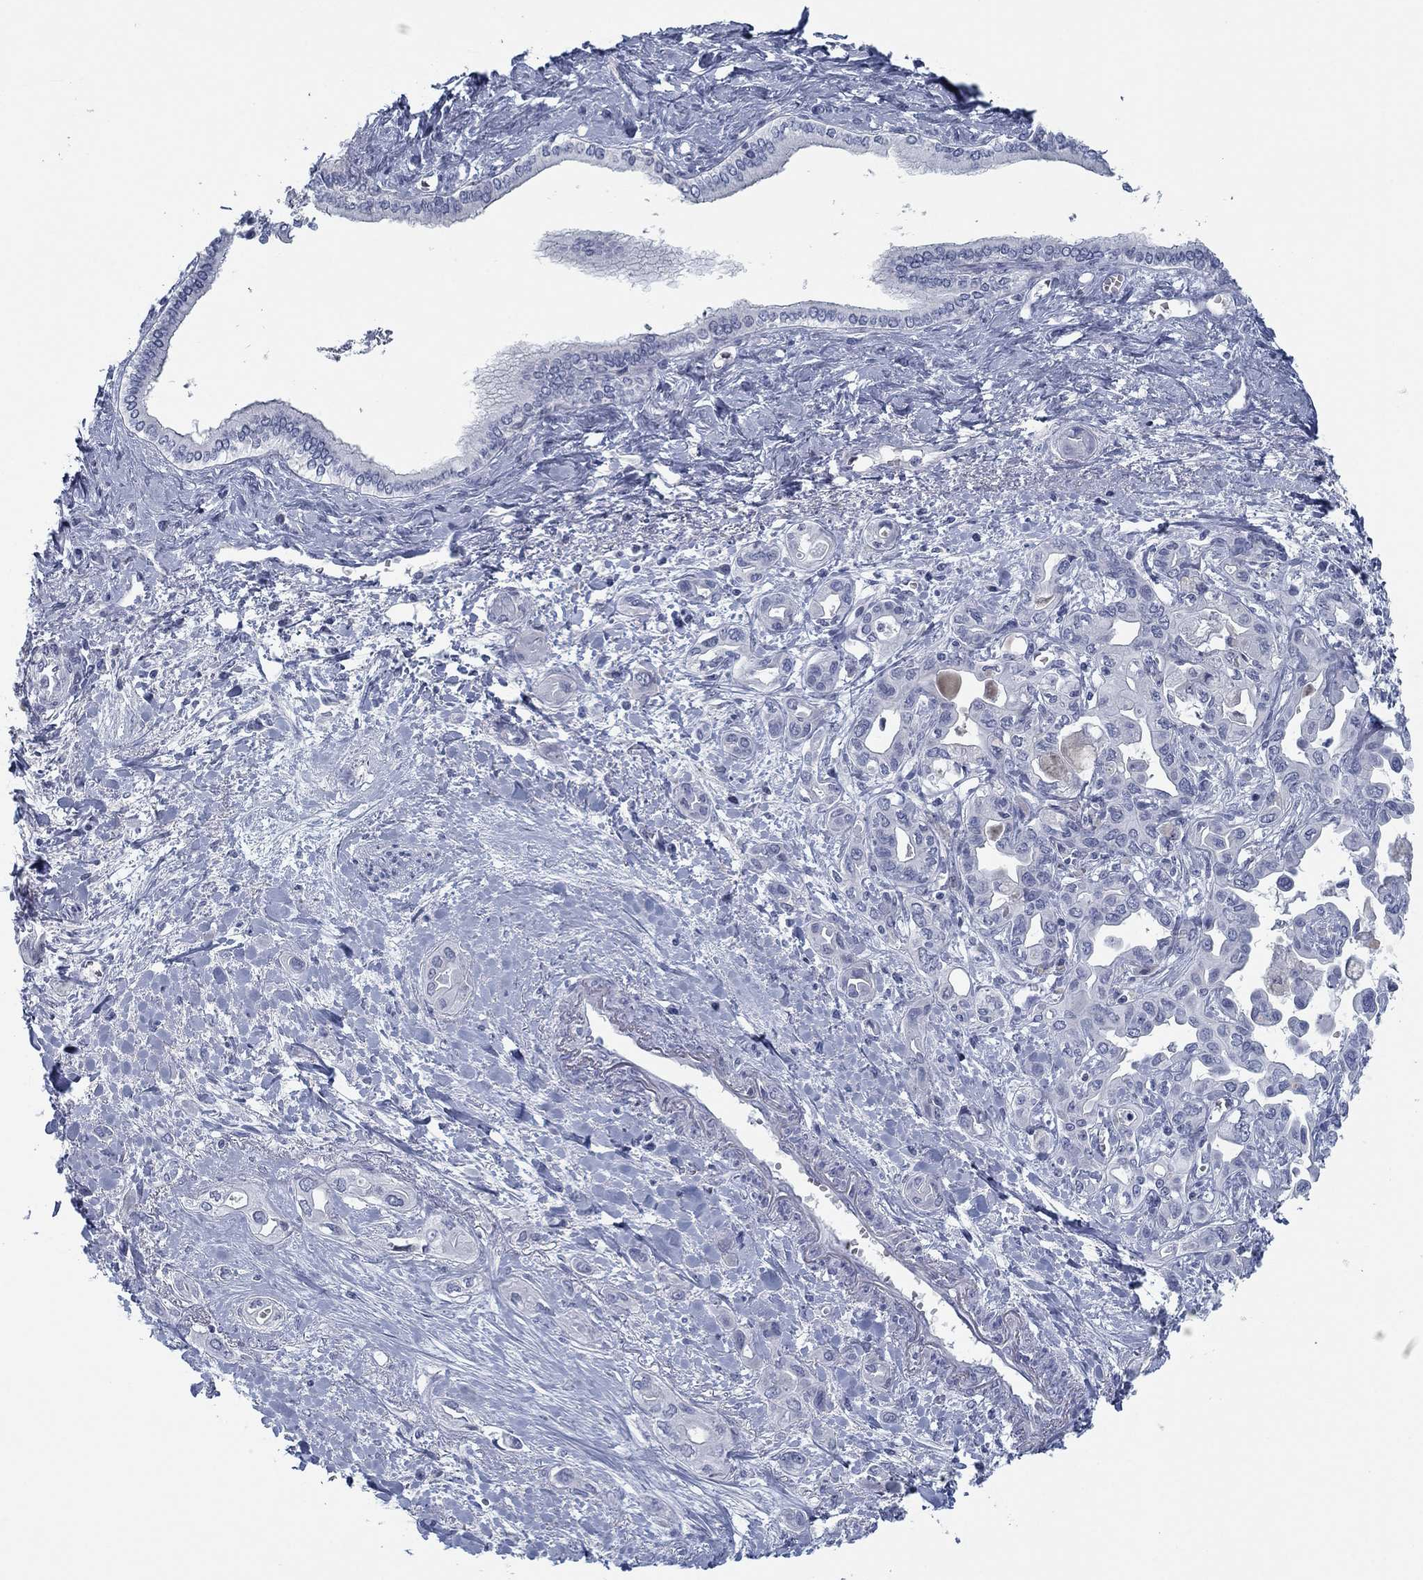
{"staining": {"intensity": "moderate", "quantity": "<25%", "location": "cytoplasmic/membranous"}, "tissue": "liver cancer", "cell_type": "Tumor cells", "image_type": "cancer", "snomed": [{"axis": "morphology", "description": "Cholangiocarcinoma"}, {"axis": "topography", "description": "Liver"}], "caption": "High-magnification brightfield microscopy of liver cancer (cholangiocarcinoma) stained with DAB (brown) and counterstained with hematoxylin (blue). tumor cells exhibit moderate cytoplasmic/membranous positivity is appreciated in about<25% of cells.", "gene": "DNAL1", "patient": {"sex": "female", "age": 64}}